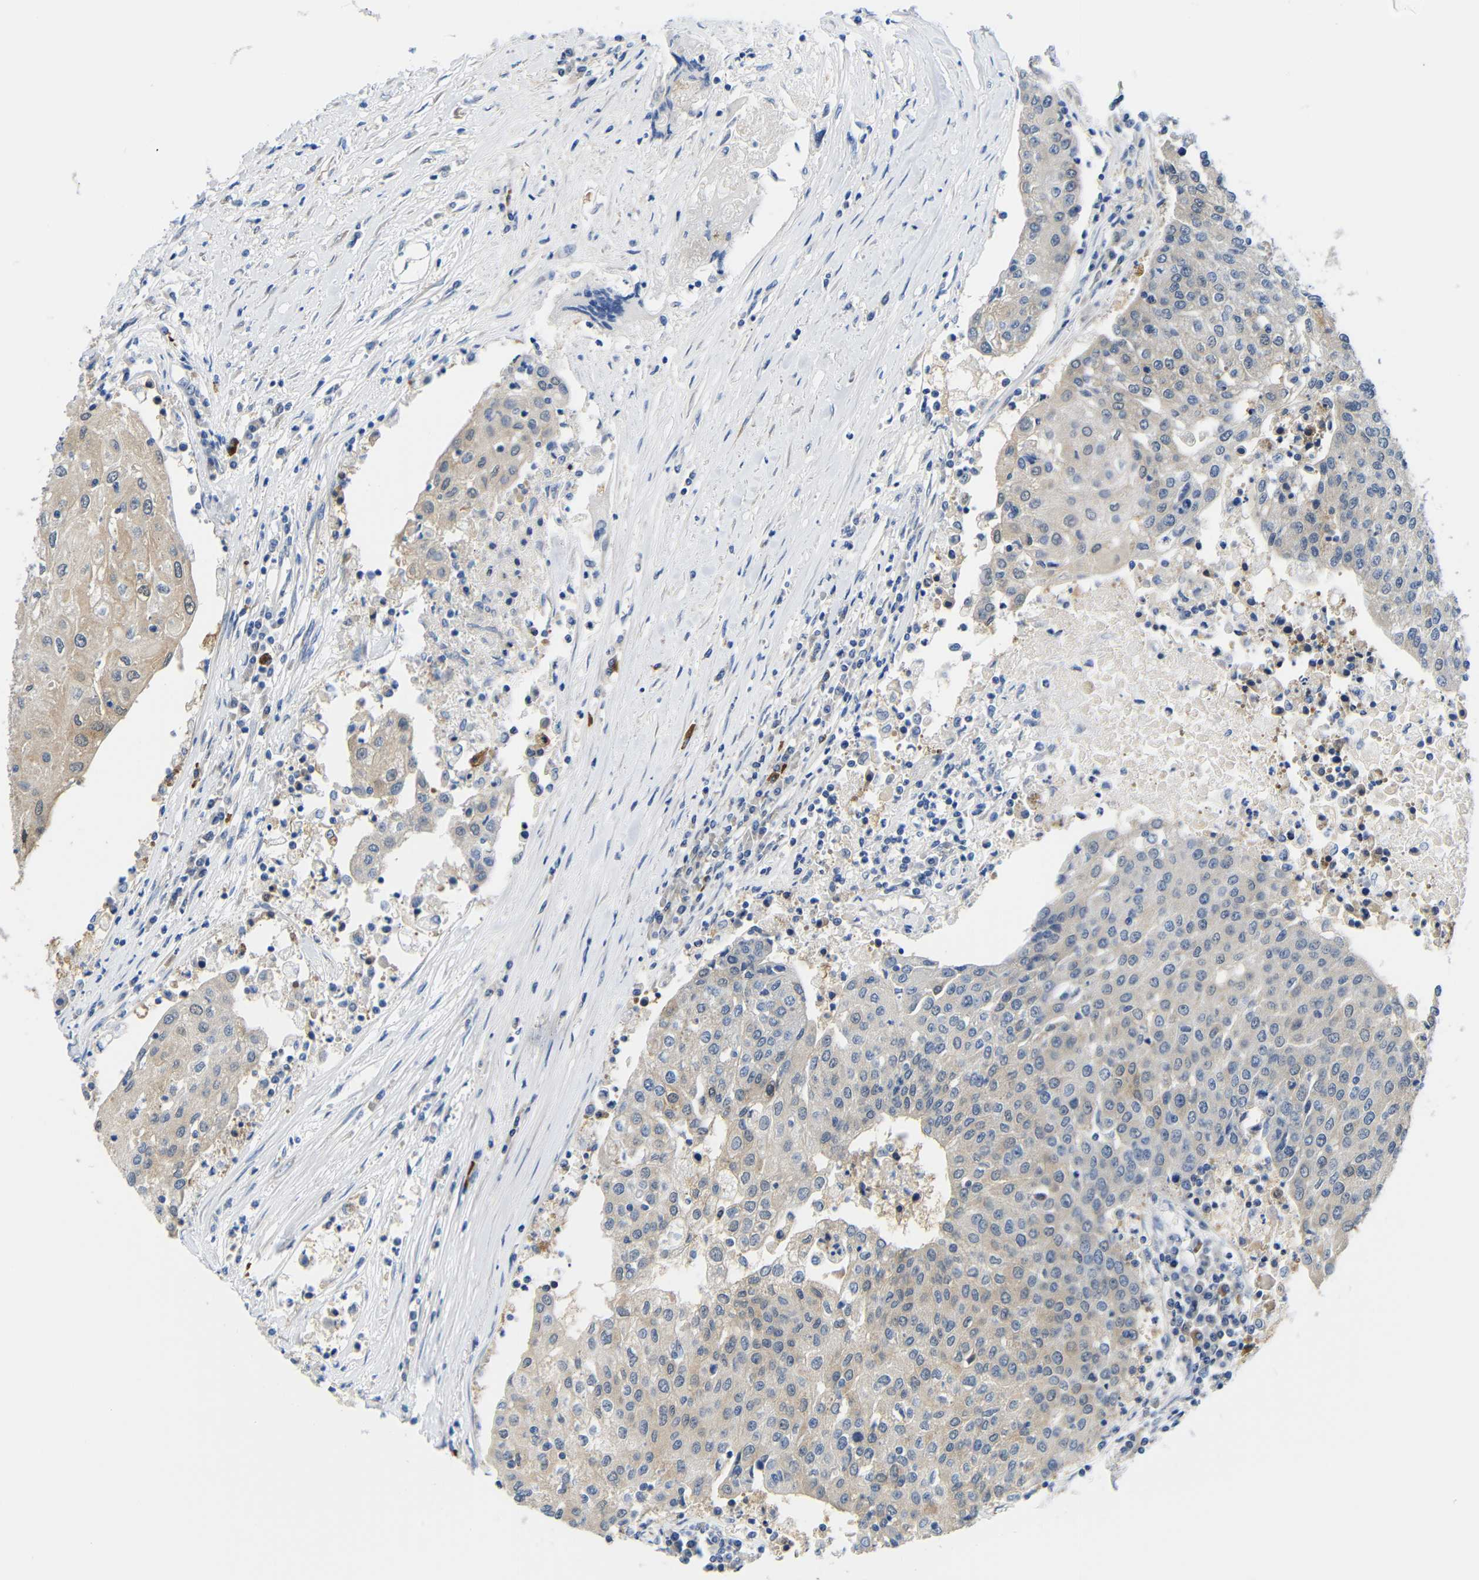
{"staining": {"intensity": "weak", "quantity": "<25%", "location": "cytoplasmic/membranous"}, "tissue": "urothelial cancer", "cell_type": "Tumor cells", "image_type": "cancer", "snomed": [{"axis": "morphology", "description": "Urothelial carcinoma, High grade"}, {"axis": "topography", "description": "Urinary bladder"}], "caption": "Immunohistochemical staining of human urothelial cancer reveals no significant expression in tumor cells.", "gene": "NEGR1", "patient": {"sex": "female", "age": 85}}